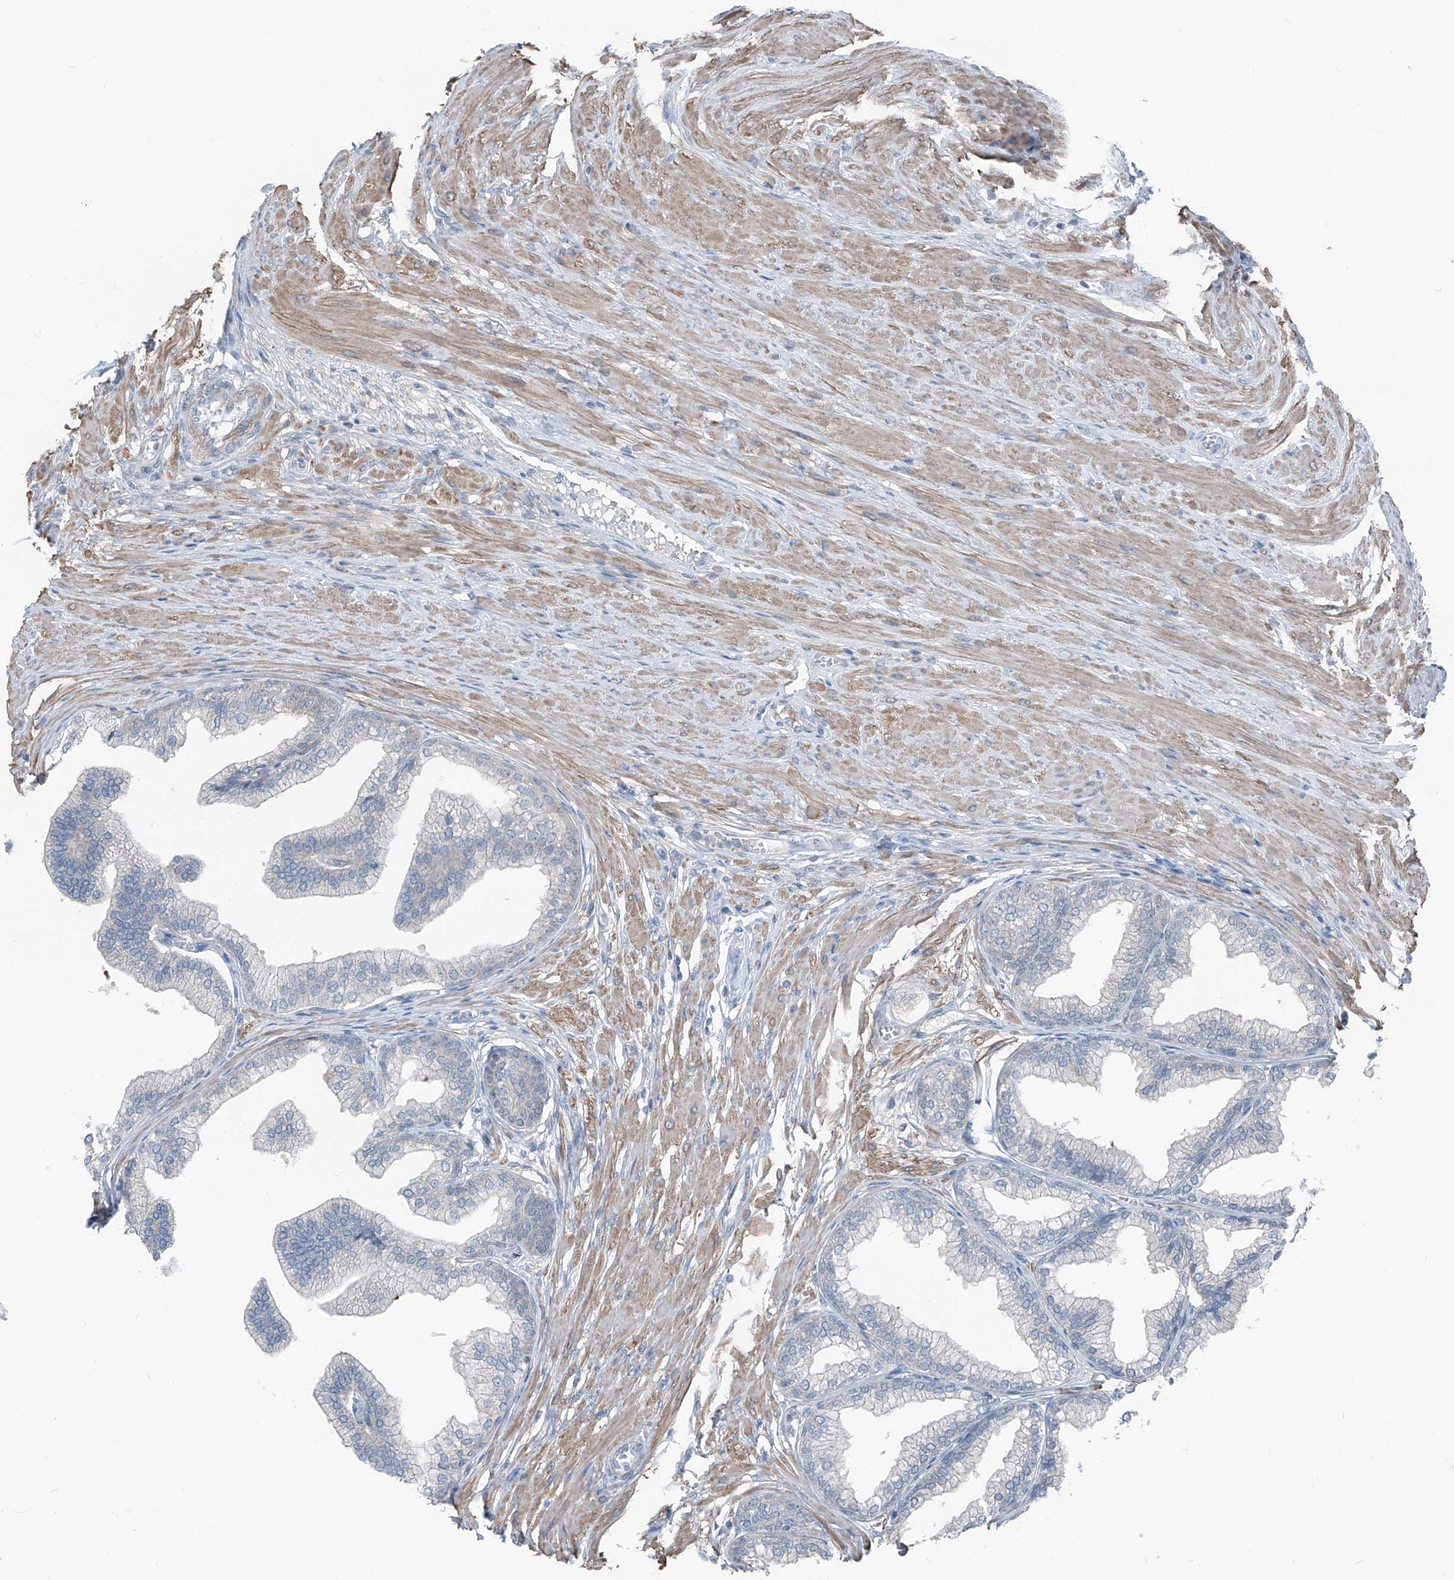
{"staining": {"intensity": "negative", "quantity": "none", "location": "none"}, "tissue": "prostate", "cell_type": "Glandular cells", "image_type": "normal", "snomed": [{"axis": "morphology", "description": "Normal tissue, NOS"}, {"axis": "morphology", "description": "Urothelial carcinoma, Low grade"}, {"axis": "topography", "description": "Urinary bladder"}, {"axis": "topography", "description": "Prostate"}], "caption": "Immunohistochemistry of benign prostate reveals no positivity in glandular cells.", "gene": "HSPB11", "patient": {"sex": "male", "age": 60}}